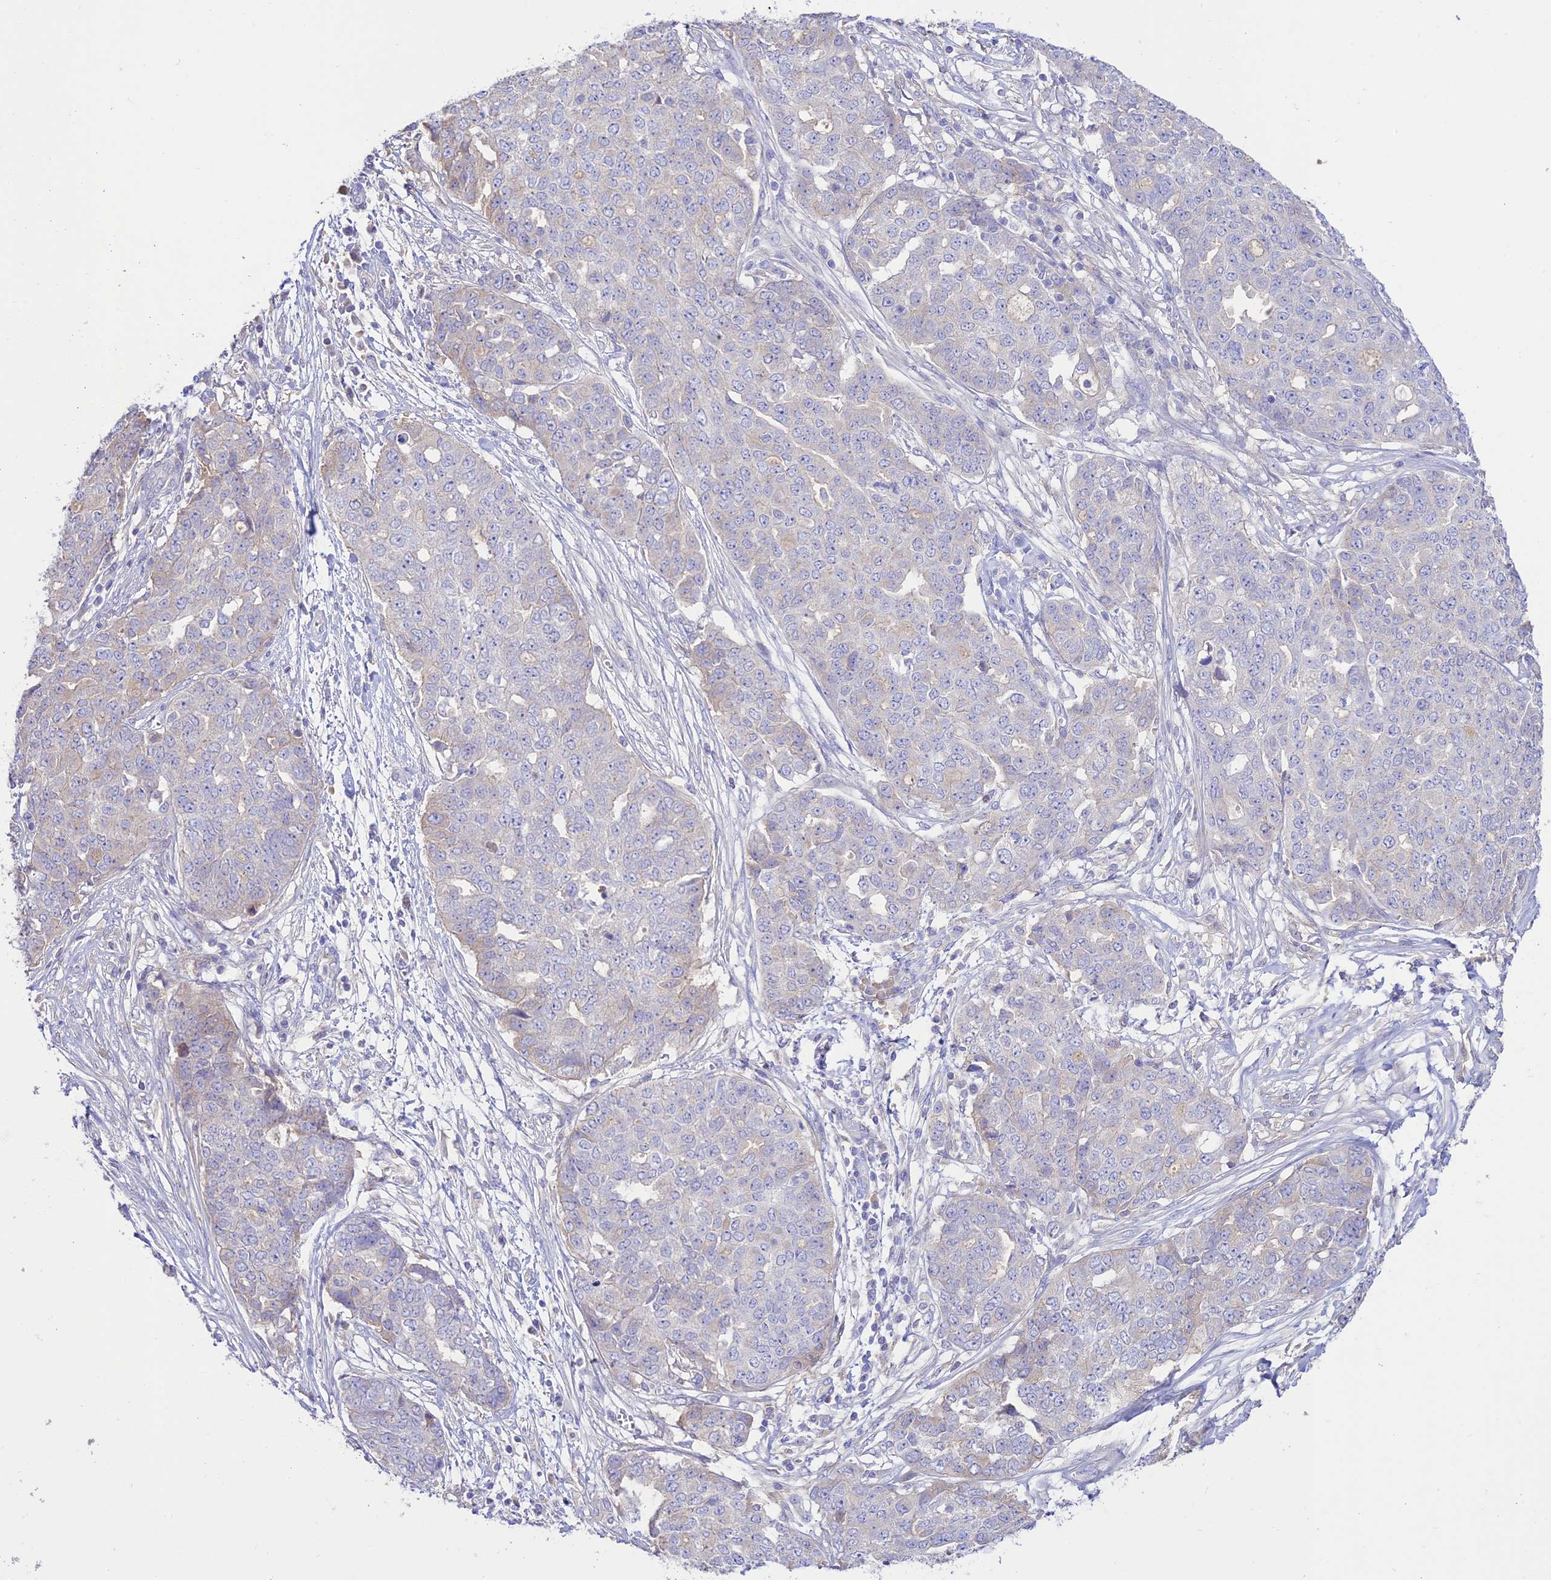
{"staining": {"intensity": "negative", "quantity": "none", "location": "none"}, "tissue": "ovarian cancer", "cell_type": "Tumor cells", "image_type": "cancer", "snomed": [{"axis": "morphology", "description": "Cystadenocarcinoma, serous, NOS"}, {"axis": "topography", "description": "Soft tissue"}, {"axis": "topography", "description": "Ovary"}], "caption": "Tumor cells show no significant protein staining in ovarian serous cystadenocarcinoma. (DAB immunohistochemistry (IHC), high magnification).", "gene": "NLRP9", "patient": {"sex": "female", "age": 57}}